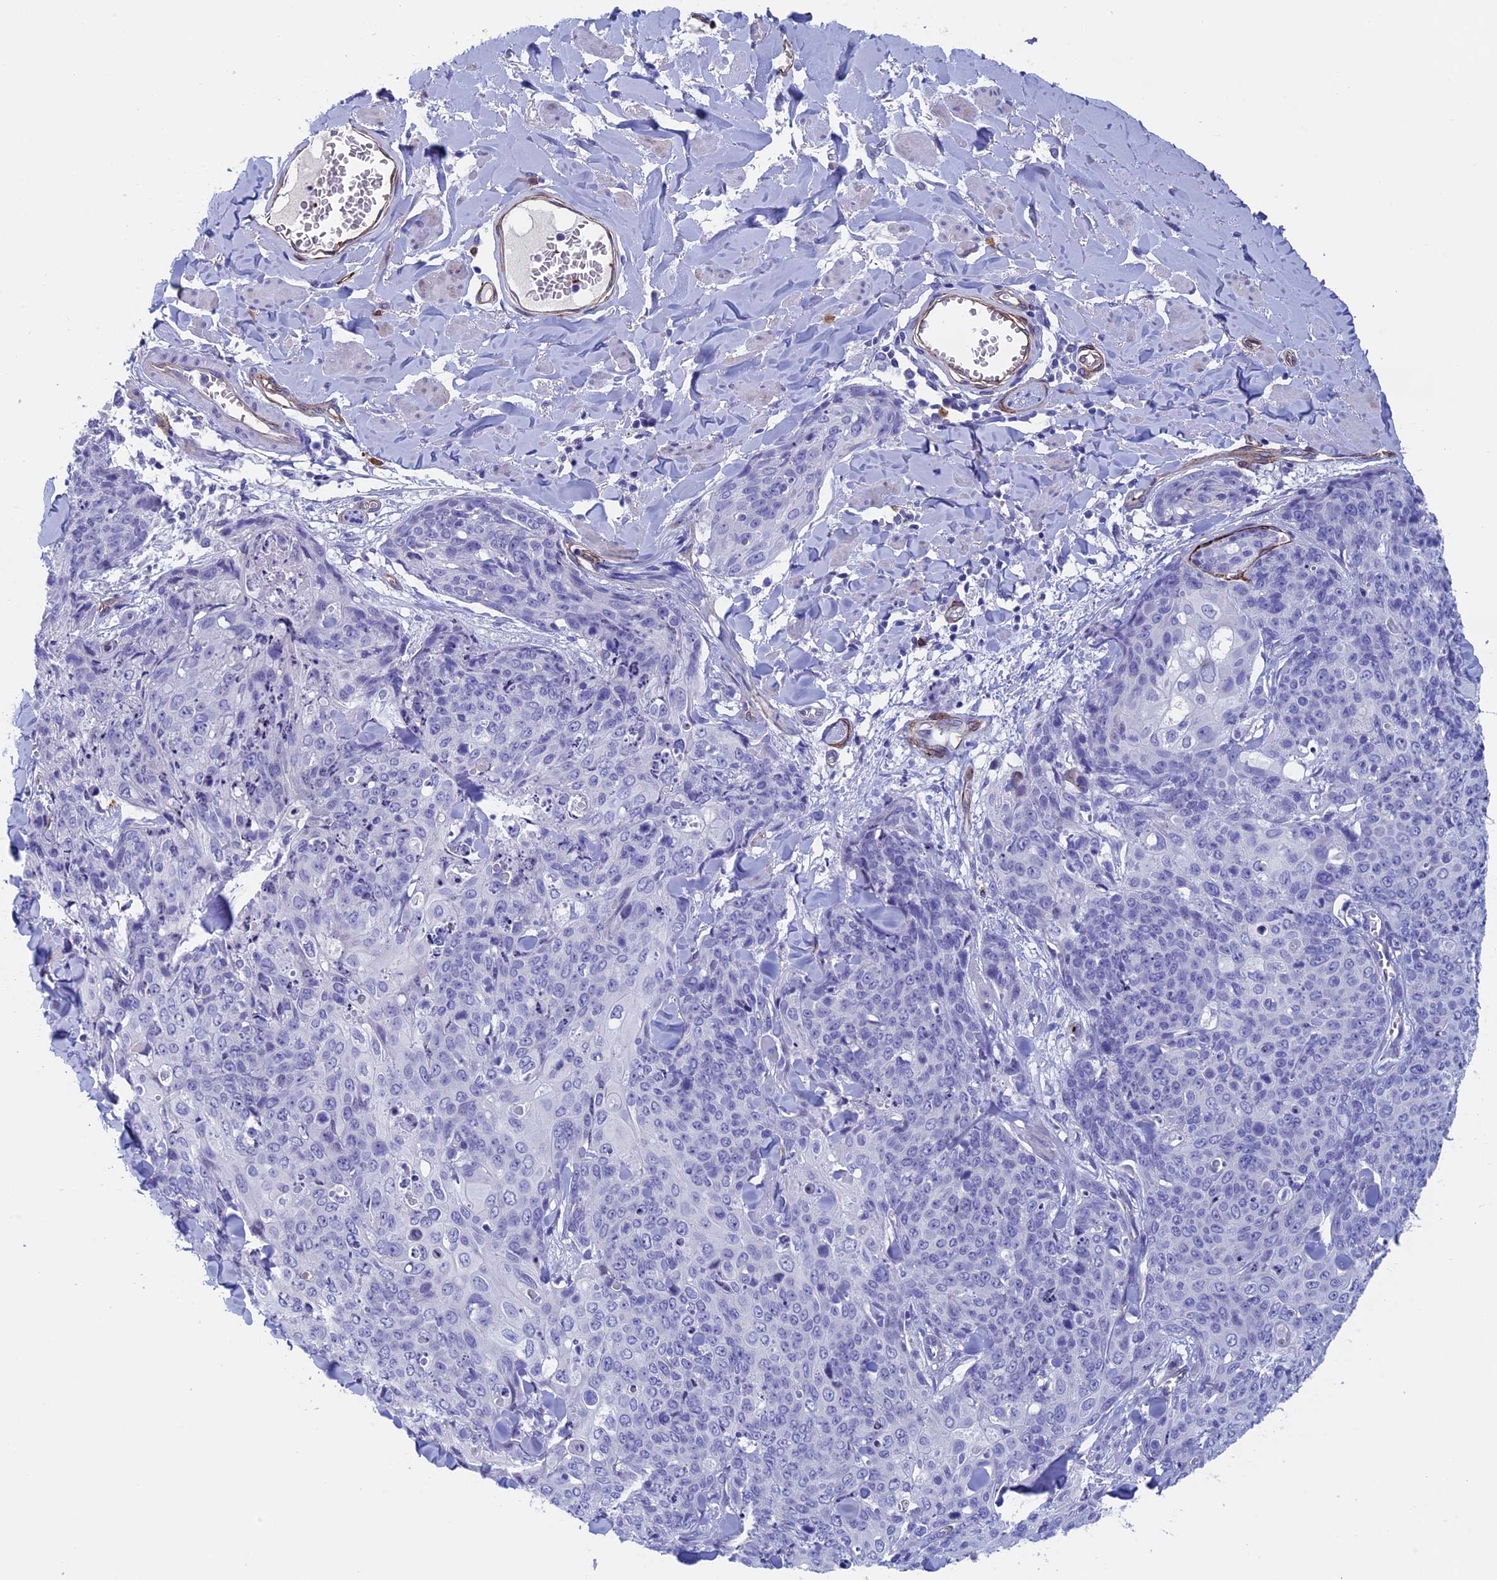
{"staining": {"intensity": "negative", "quantity": "none", "location": "none"}, "tissue": "skin cancer", "cell_type": "Tumor cells", "image_type": "cancer", "snomed": [{"axis": "morphology", "description": "Squamous cell carcinoma, NOS"}, {"axis": "topography", "description": "Skin"}, {"axis": "topography", "description": "Vulva"}], "caption": "The micrograph exhibits no staining of tumor cells in skin cancer (squamous cell carcinoma). (Immunohistochemistry (ihc), brightfield microscopy, high magnification).", "gene": "INSYN1", "patient": {"sex": "female", "age": 85}}